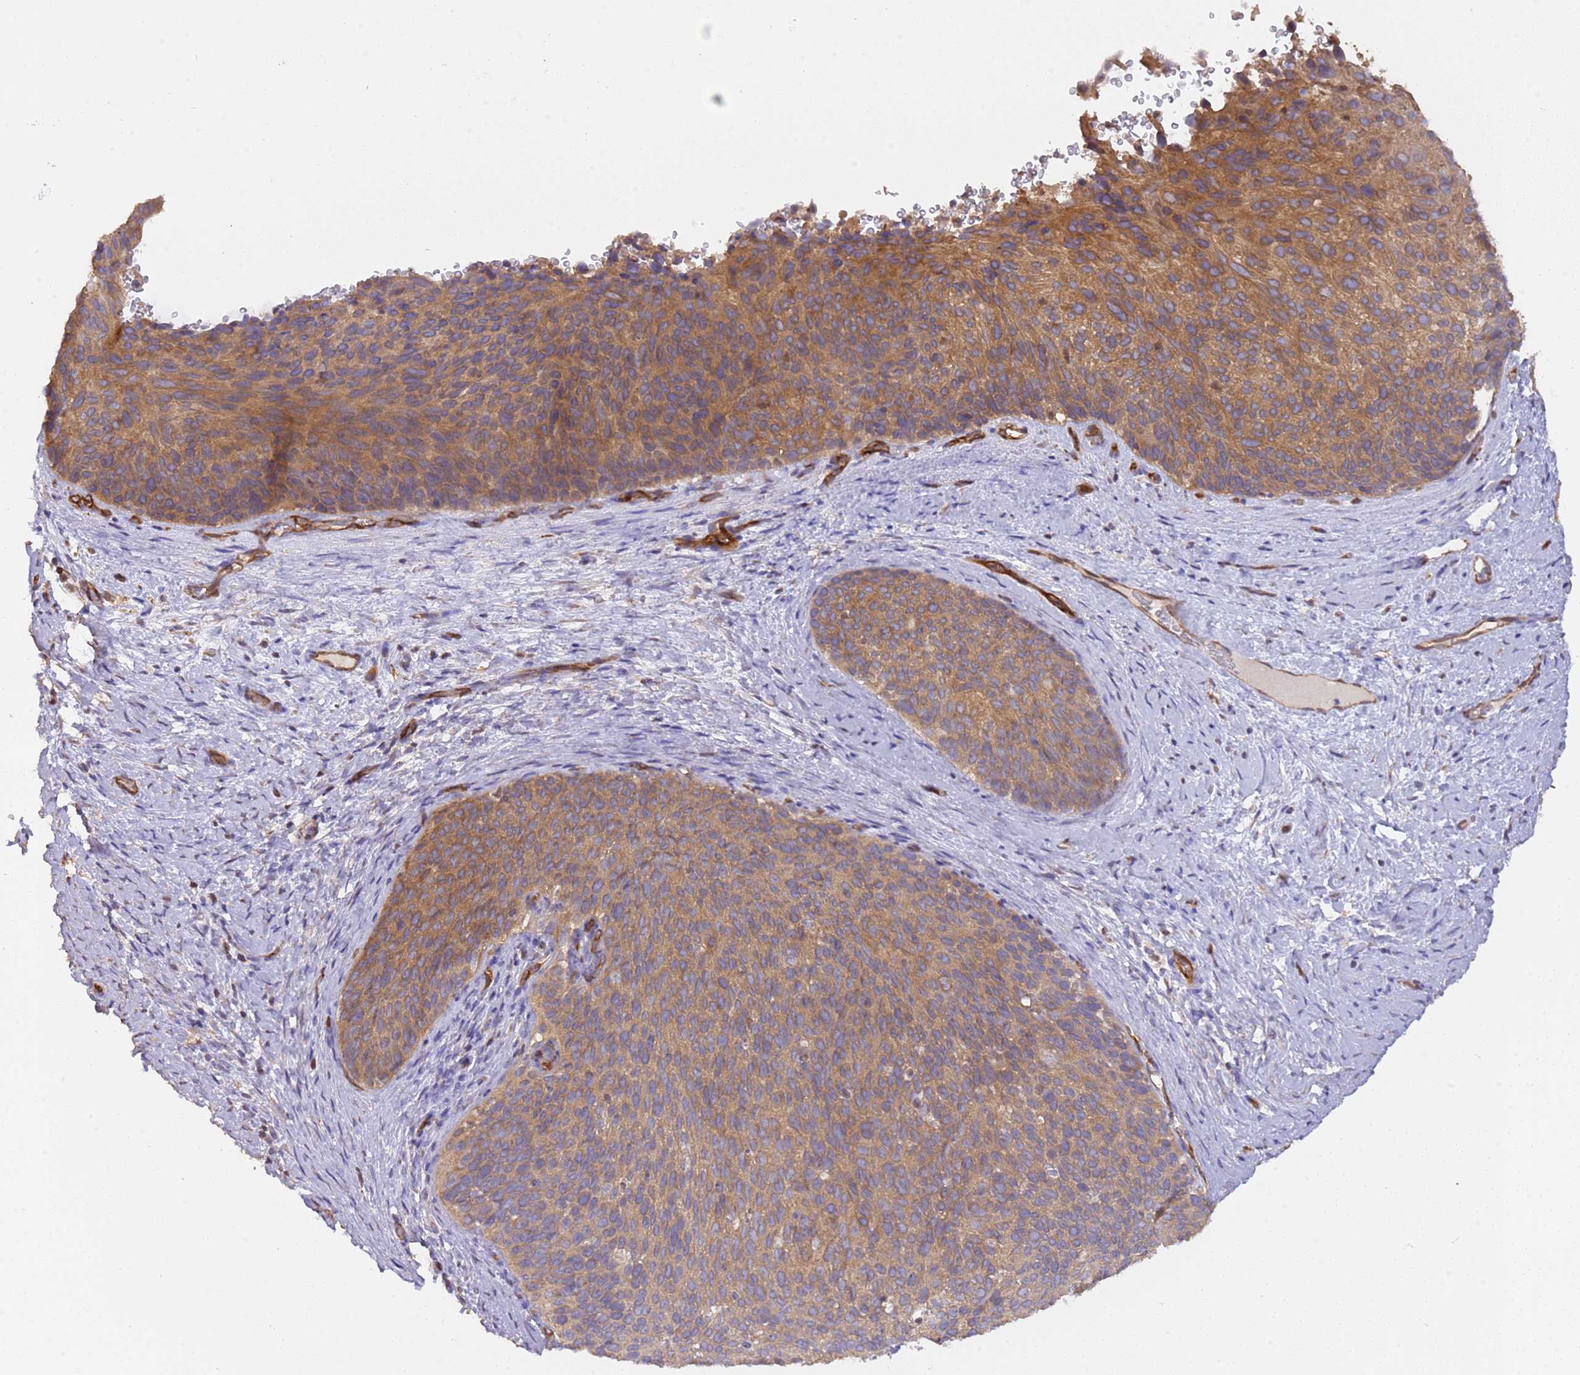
{"staining": {"intensity": "moderate", "quantity": ">75%", "location": "cytoplasmic/membranous"}, "tissue": "cervical cancer", "cell_type": "Tumor cells", "image_type": "cancer", "snomed": [{"axis": "morphology", "description": "Squamous cell carcinoma, NOS"}, {"axis": "topography", "description": "Cervix"}], "caption": "The photomicrograph reveals staining of cervical cancer, revealing moderate cytoplasmic/membranous protein staining (brown color) within tumor cells.", "gene": "DOCK9", "patient": {"sex": "female", "age": 80}}